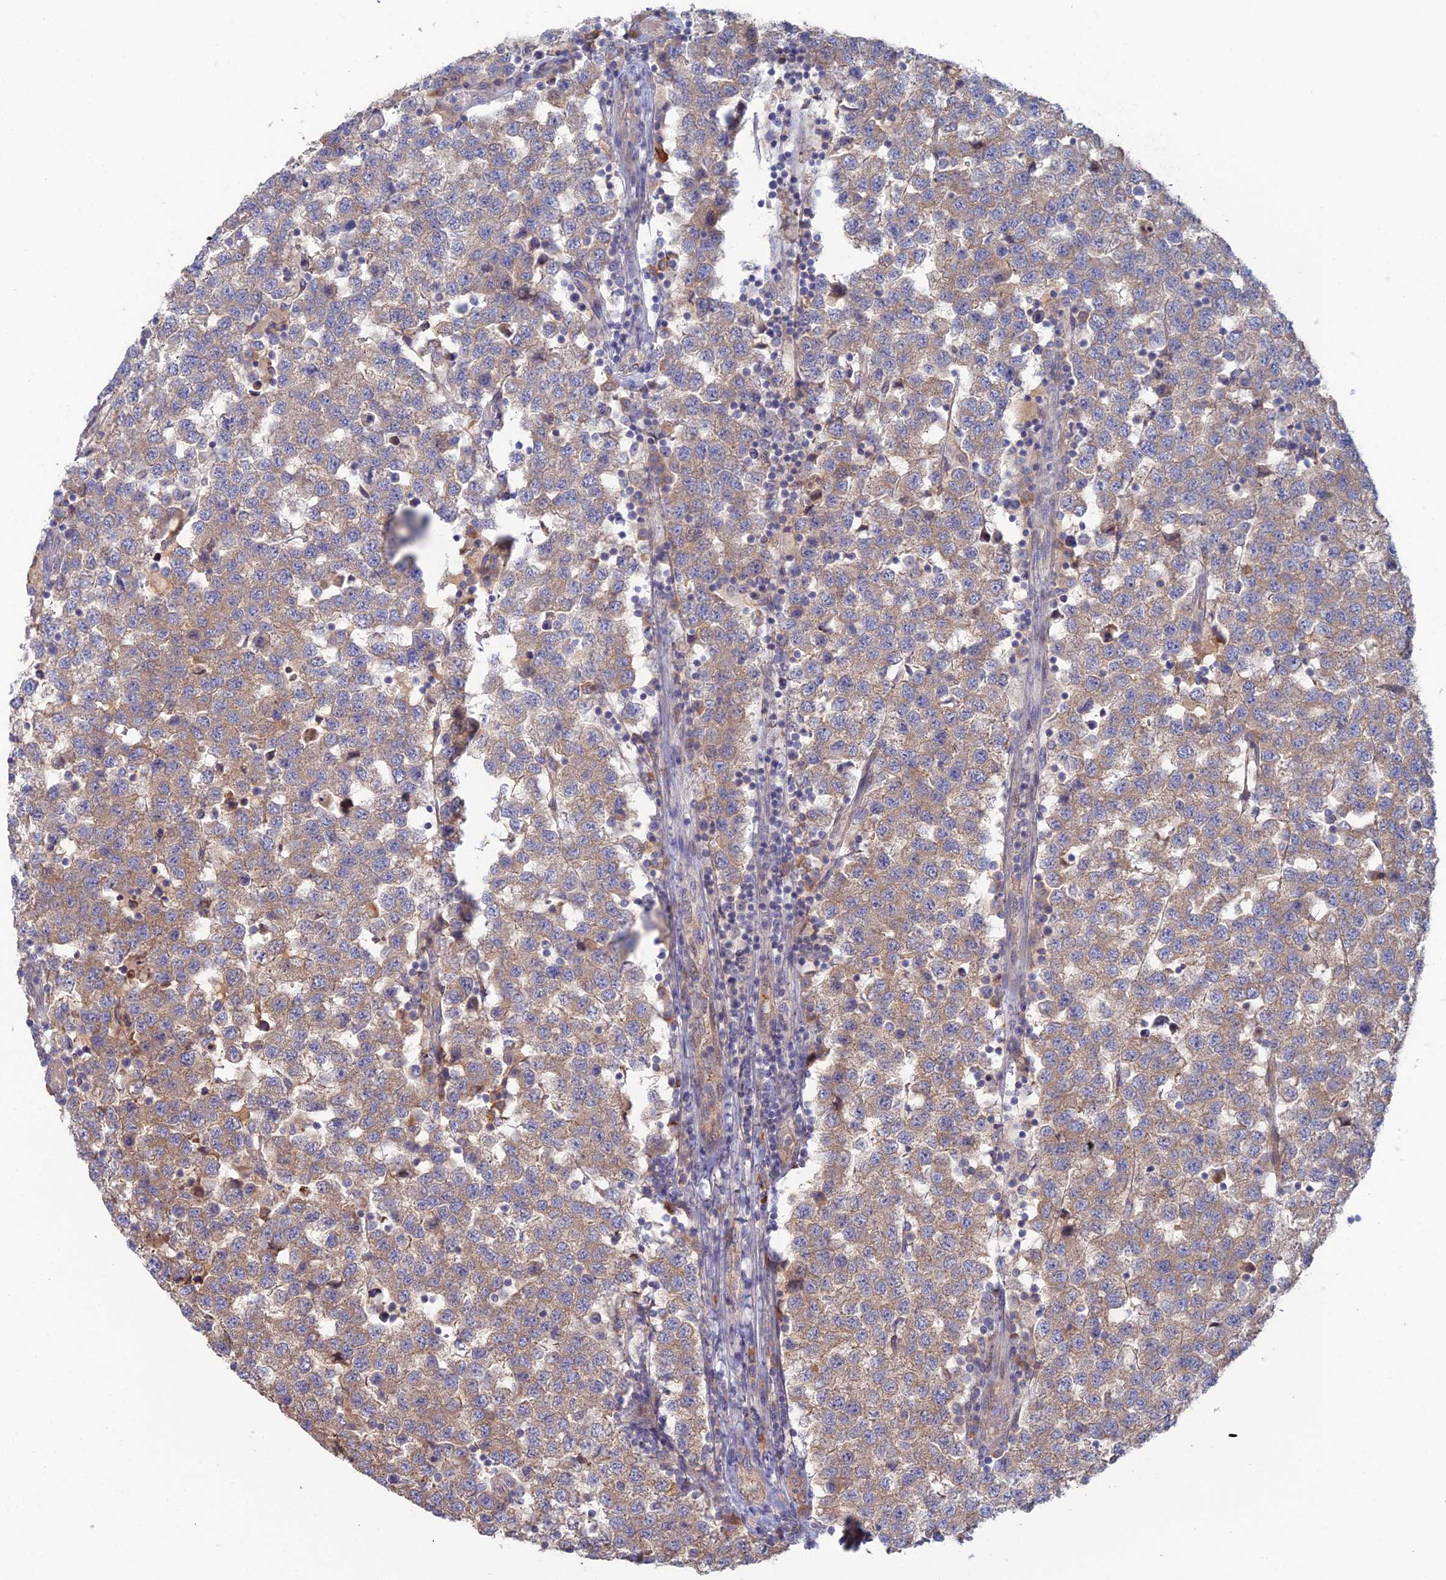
{"staining": {"intensity": "weak", "quantity": "25%-75%", "location": "cytoplasmic/membranous"}, "tissue": "testis cancer", "cell_type": "Tumor cells", "image_type": "cancer", "snomed": [{"axis": "morphology", "description": "Seminoma, NOS"}, {"axis": "topography", "description": "Testis"}], "caption": "Immunohistochemical staining of human seminoma (testis) shows low levels of weak cytoplasmic/membranous protein staining in approximately 25%-75% of tumor cells.", "gene": "ARL16", "patient": {"sex": "male", "age": 34}}